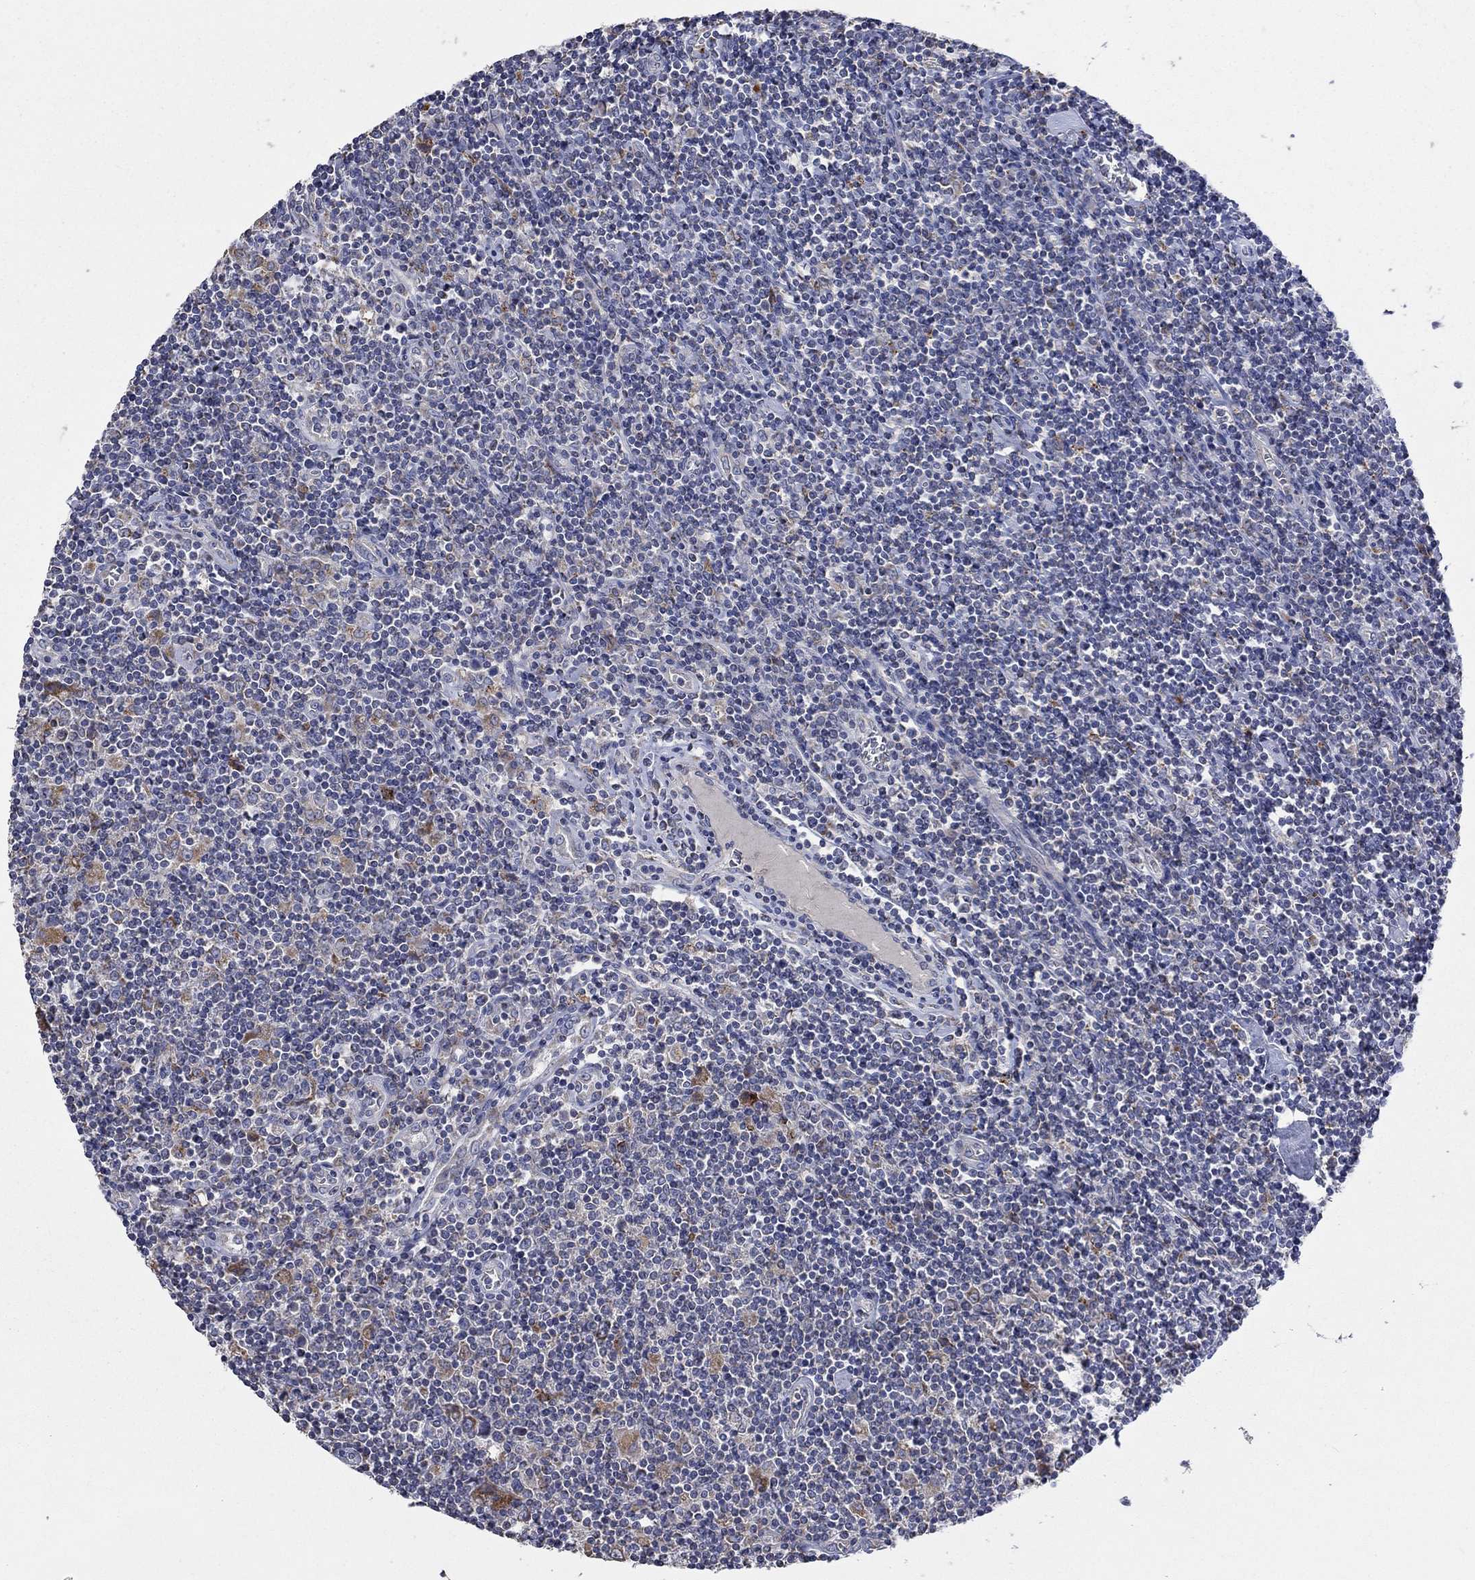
{"staining": {"intensity": "moderate", "quantity": "25%-75%", "location": "cytoplasmic/membranous"}, "tissue": "lymphoma", "cell_type": "Tumor cells", "image_type": "cancer", "snomed": [{"axis": "morphology", "description": "Hodgkin's disease, NOS"}, {"axis": "topography", "description": "Lymph node"}], "caption": "A brown stain labels moderate cytoplasmic/membranous expression of a protein in lymphoma tumor cells.", "gene": "UGT8", "patient": {"sex": "male", "age": 40}}